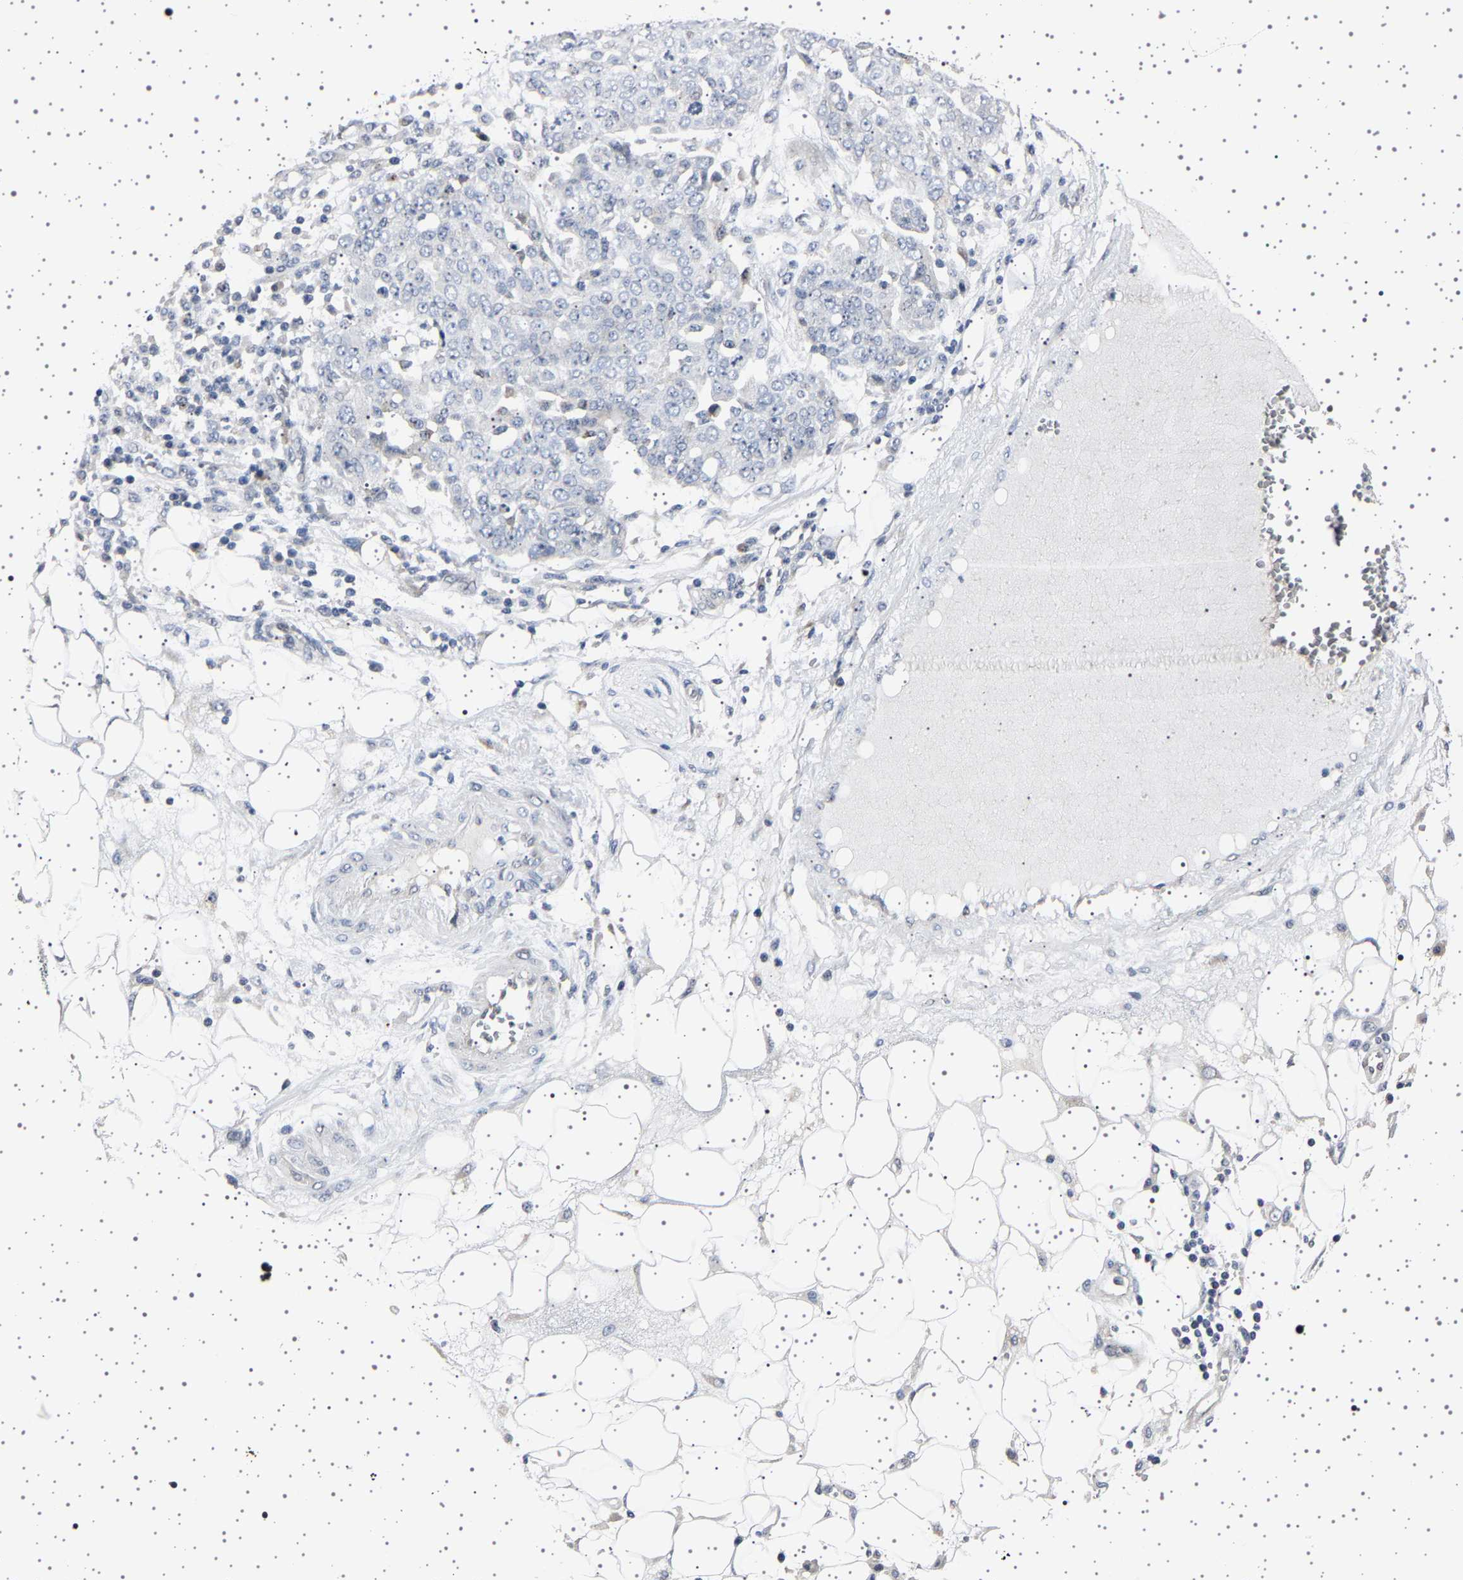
{"staining": {"intensity": "negative", "quantity": "none", "location": "none"}, "tissue": "ovarian cancer", "cell_type": "Tumor cells", "image_type": "cancer", "snomed": [{"axis": "morphology", "description": "Cystadenocarcinoma, serous, NOS"}, {"axis": "topography", "description": "Soft tissue"}, {"axis": "topography", "description": "Ovary"}], "caption": "Micrograph shows no protein expression in tumor cells of ovarian cancer tissue.", "gene": "IL10RB", "patient": {"sex": "female", "age": 57}}